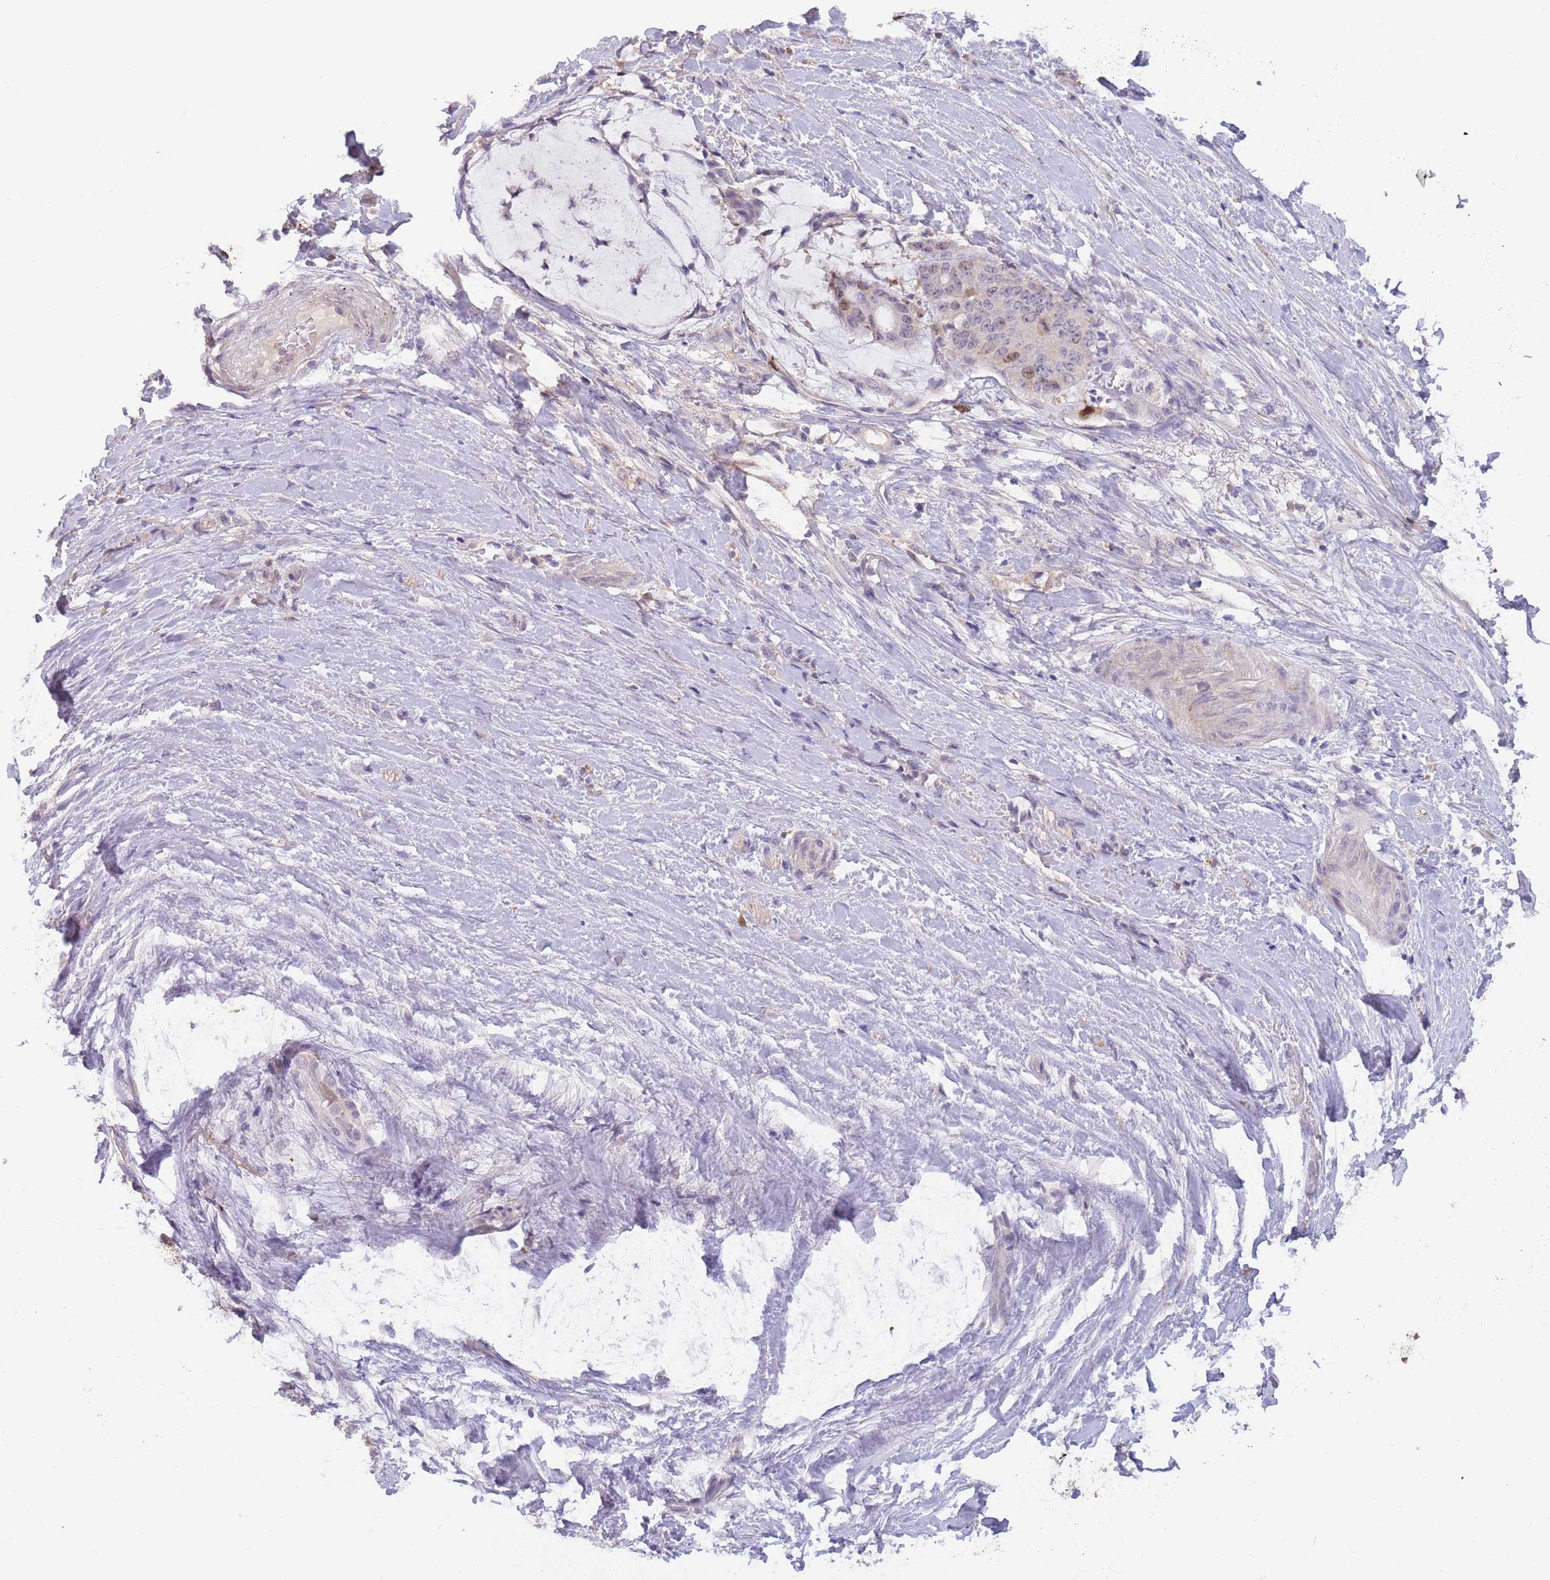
{"staining": {"intensity": "moderate", "quantity": "<25%", "location": "nuclear"}, "tissue": "liver cancer", "cell_type": "Tumor cells", "image_type": "cancer", "snomed": [{"axis": "morphology", "description": "Normal tissue, NOS"}, {"axis": "morphology", "description": "Cholangiocarcinoma"}, {"axis": "topography", "description": "Liver"}, {"axis": "topography", "description": "Peripheral nerve tissue"}], "caption": "The photomicrograph reveals immunohistochemical staining of liver cancer (cholangiocarcinoma). There is moderate nuclear expression is identified in approximately <25% of tumor cells. Ihc stains the protein in brown and the nuclei are stained blue.", "gene": "PIMREG", "patient": {"sex": "female", "age": 73}}